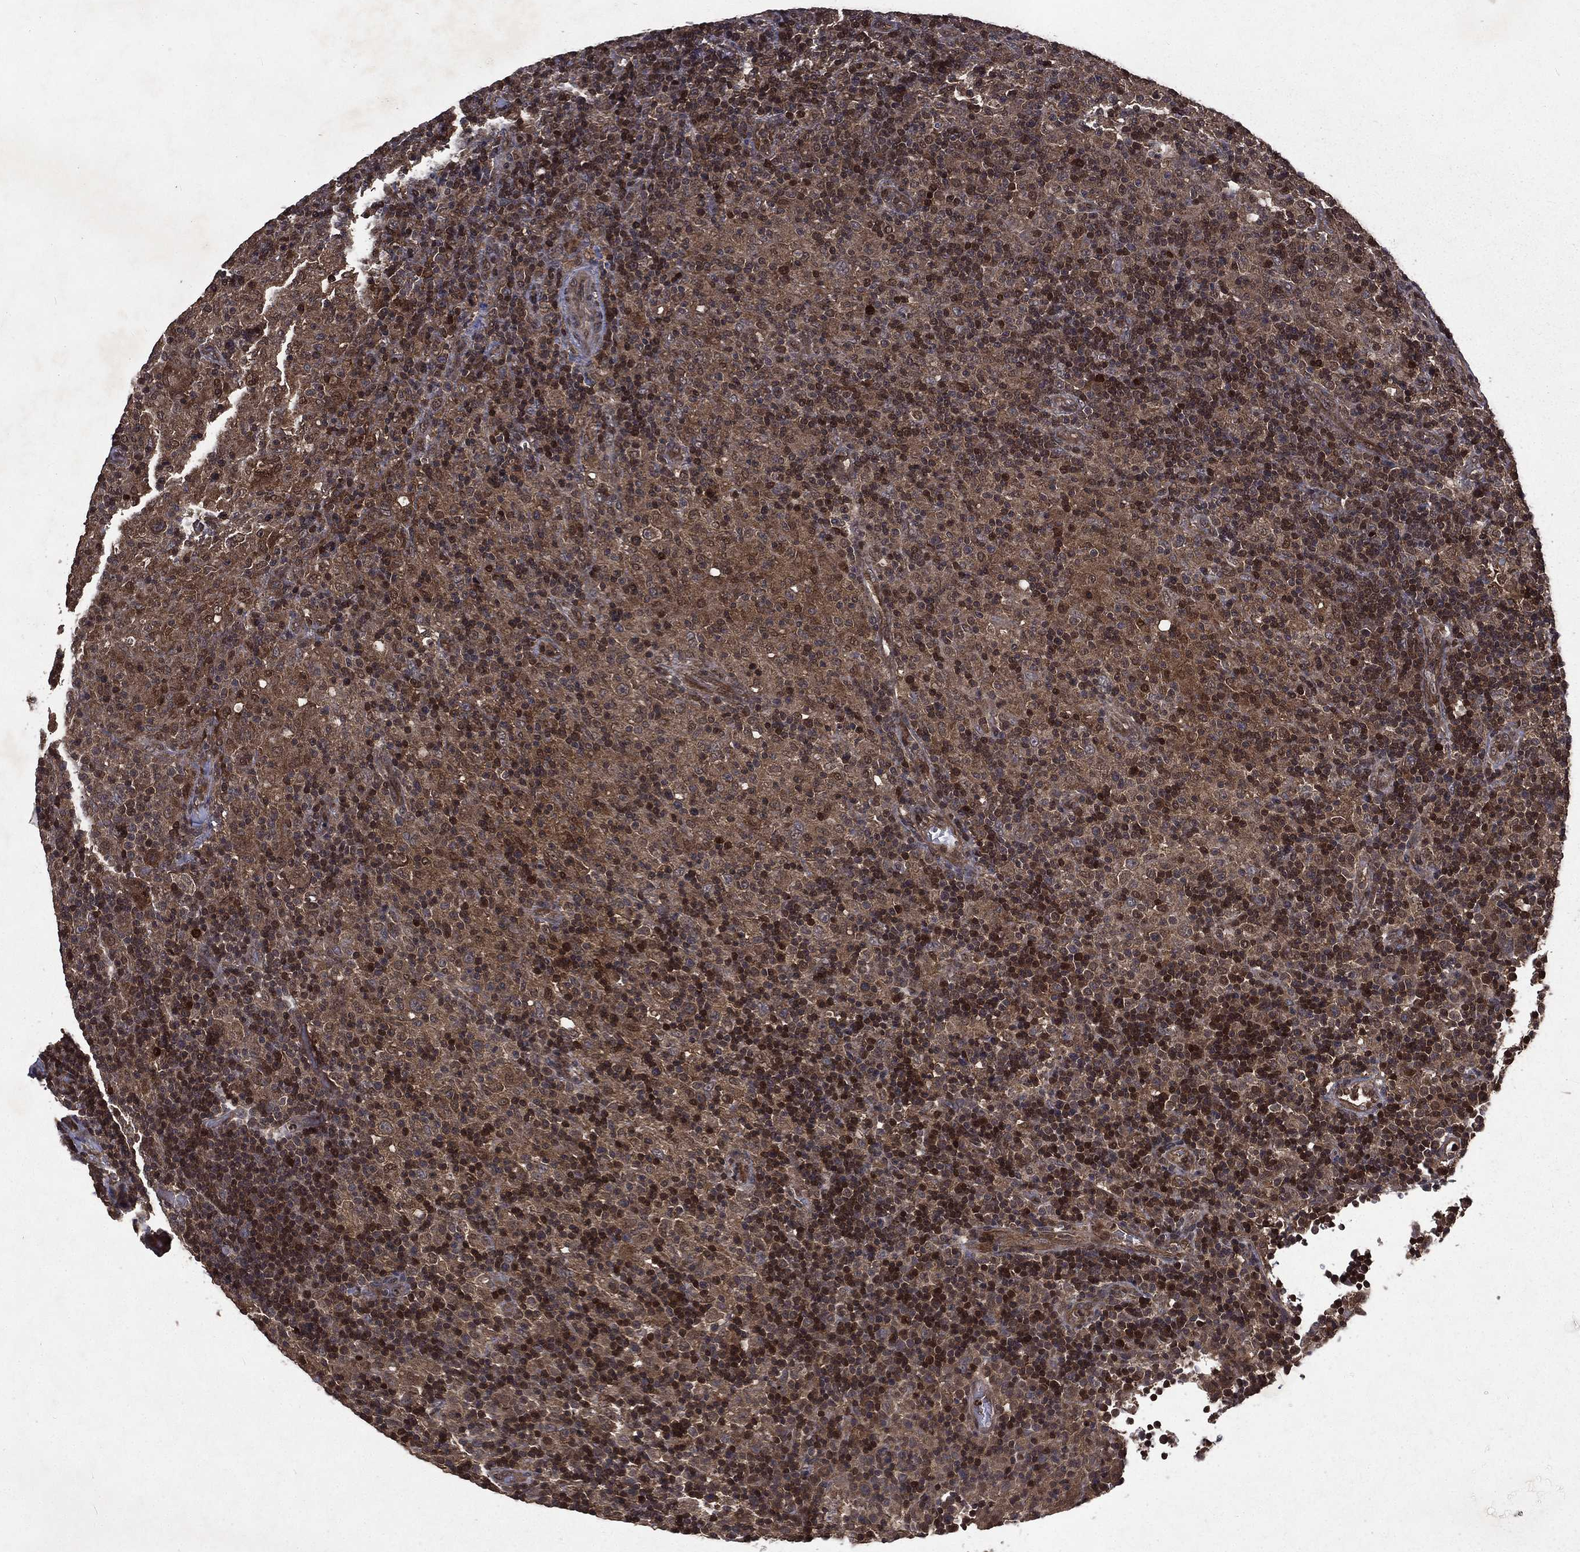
{"staining": {"intensity": "negative", "quantity": "none", "location": "none"}, "tissue": "lymphoma", "cell_type": "Tumor cells", "image_type": "cancer", "snomed": [{"axis": "morphology", "description": "Hodgkin's disease, NOS"}, {"axis": "topography", "description": "Lymph node"}], "caption": "DAB (3,3'-diaminobenzidine) immunohistochemical staining of lymphoma exhibits no significant staining in tumor cells. (DAB immunohistochemistry, high magnification).", "gene": "FGD1", "patient": {"sex": "male", "age": 70}}